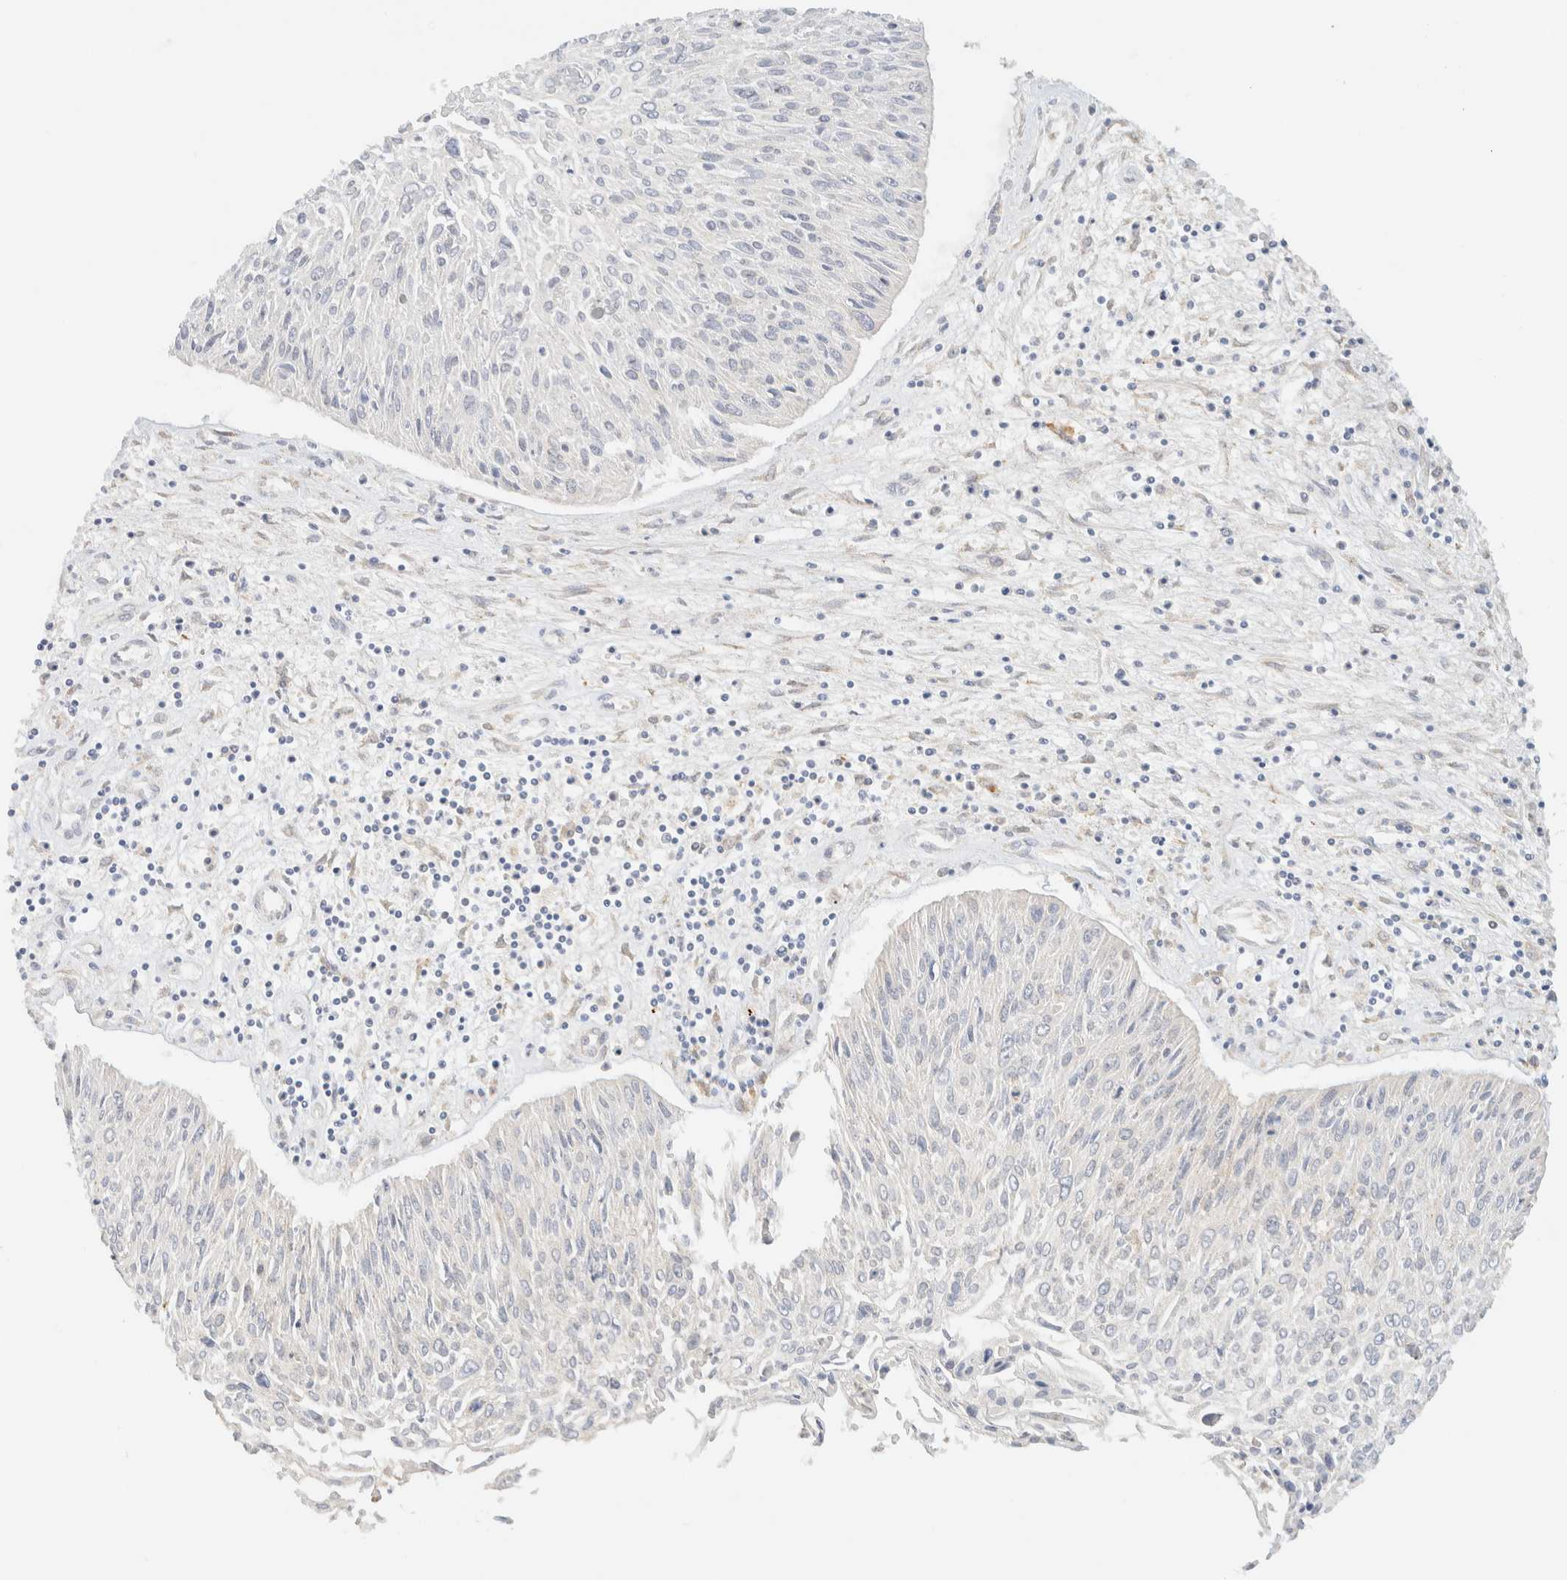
{"staining": {"intensity": "weak", "quantity": "<25%", "location": "cytoplasmic/membranous"}, "tissue": "cervical cancer", "cell_type": "Tumor cells", "image_type": "cancer", "snomed": [{"axis": "morphology", "description": "Squamous cell carcinoma, NOS"}, {"axis": "topography", "description": "Cervix"}], "caption": "A histopathology image of human cervical squamous cell carcinoma is negative for staining in tumor cells.", "gene": "NT5C", "patient": {"sex": "female", "age": 51}}